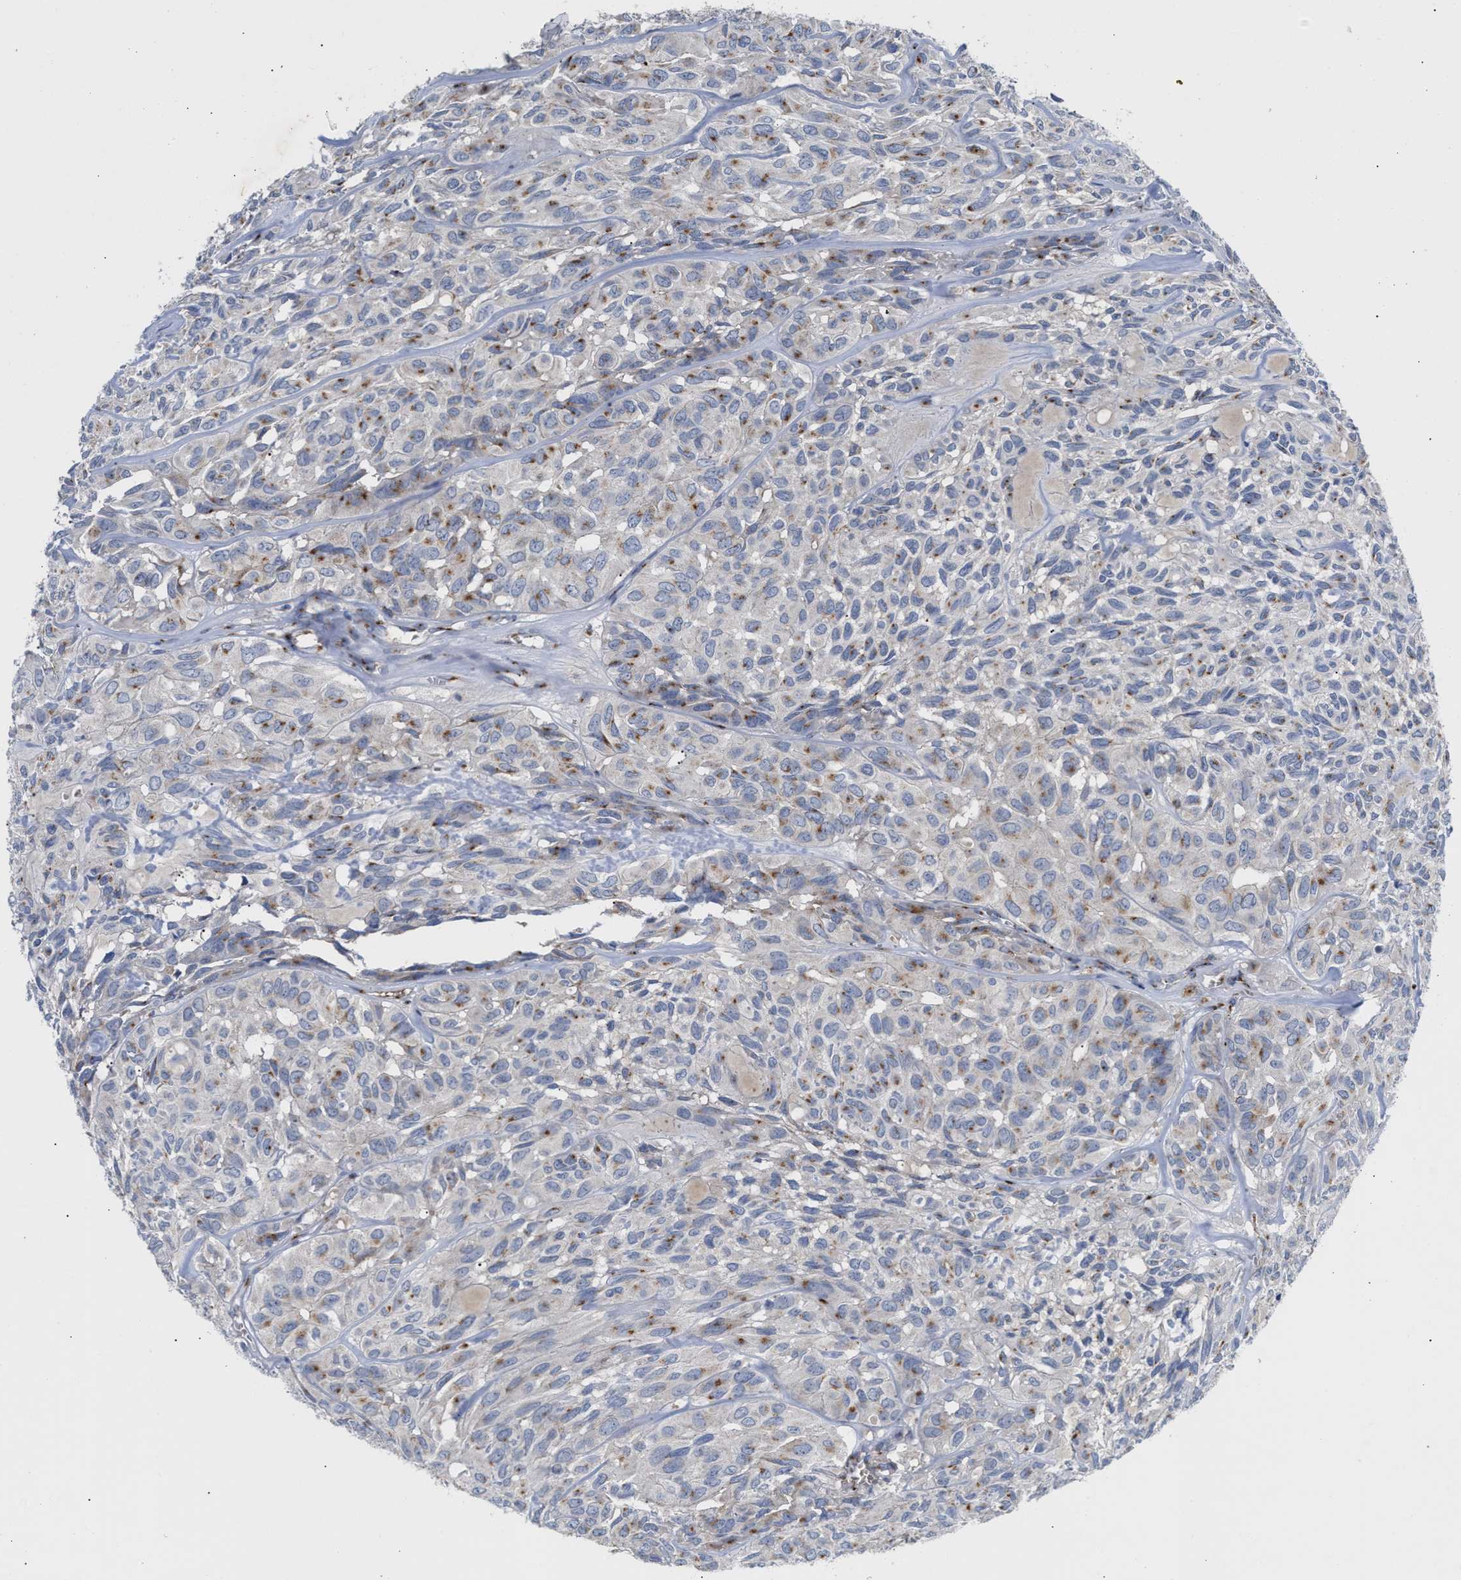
{"staining": {"intensity": "moderate", "quantity": "25%-75%", "location": "cytoplasmic/membranous"}, "tissue": "head and neck cancer", "cell_type": "Tumor cells", "image_type": "cancer", "snomed": [{"axis": "morphology", "description": "Adenocarcinoma, NOS"}, {"axis": "topography", "description": "Salivary gland, NOS"}, {"axis": "topography", "description": "Head-Neck"}], "caption": "A brown stain highlights moderate cytoplasmic/membranous staining of a protein in human head and neck adenocarcinoma tumor cells. (DAB = brown stain, brightfield microscopy at high magnification).", "gene": "CCL2", "patient": {"sex": "female", "age": 76}}